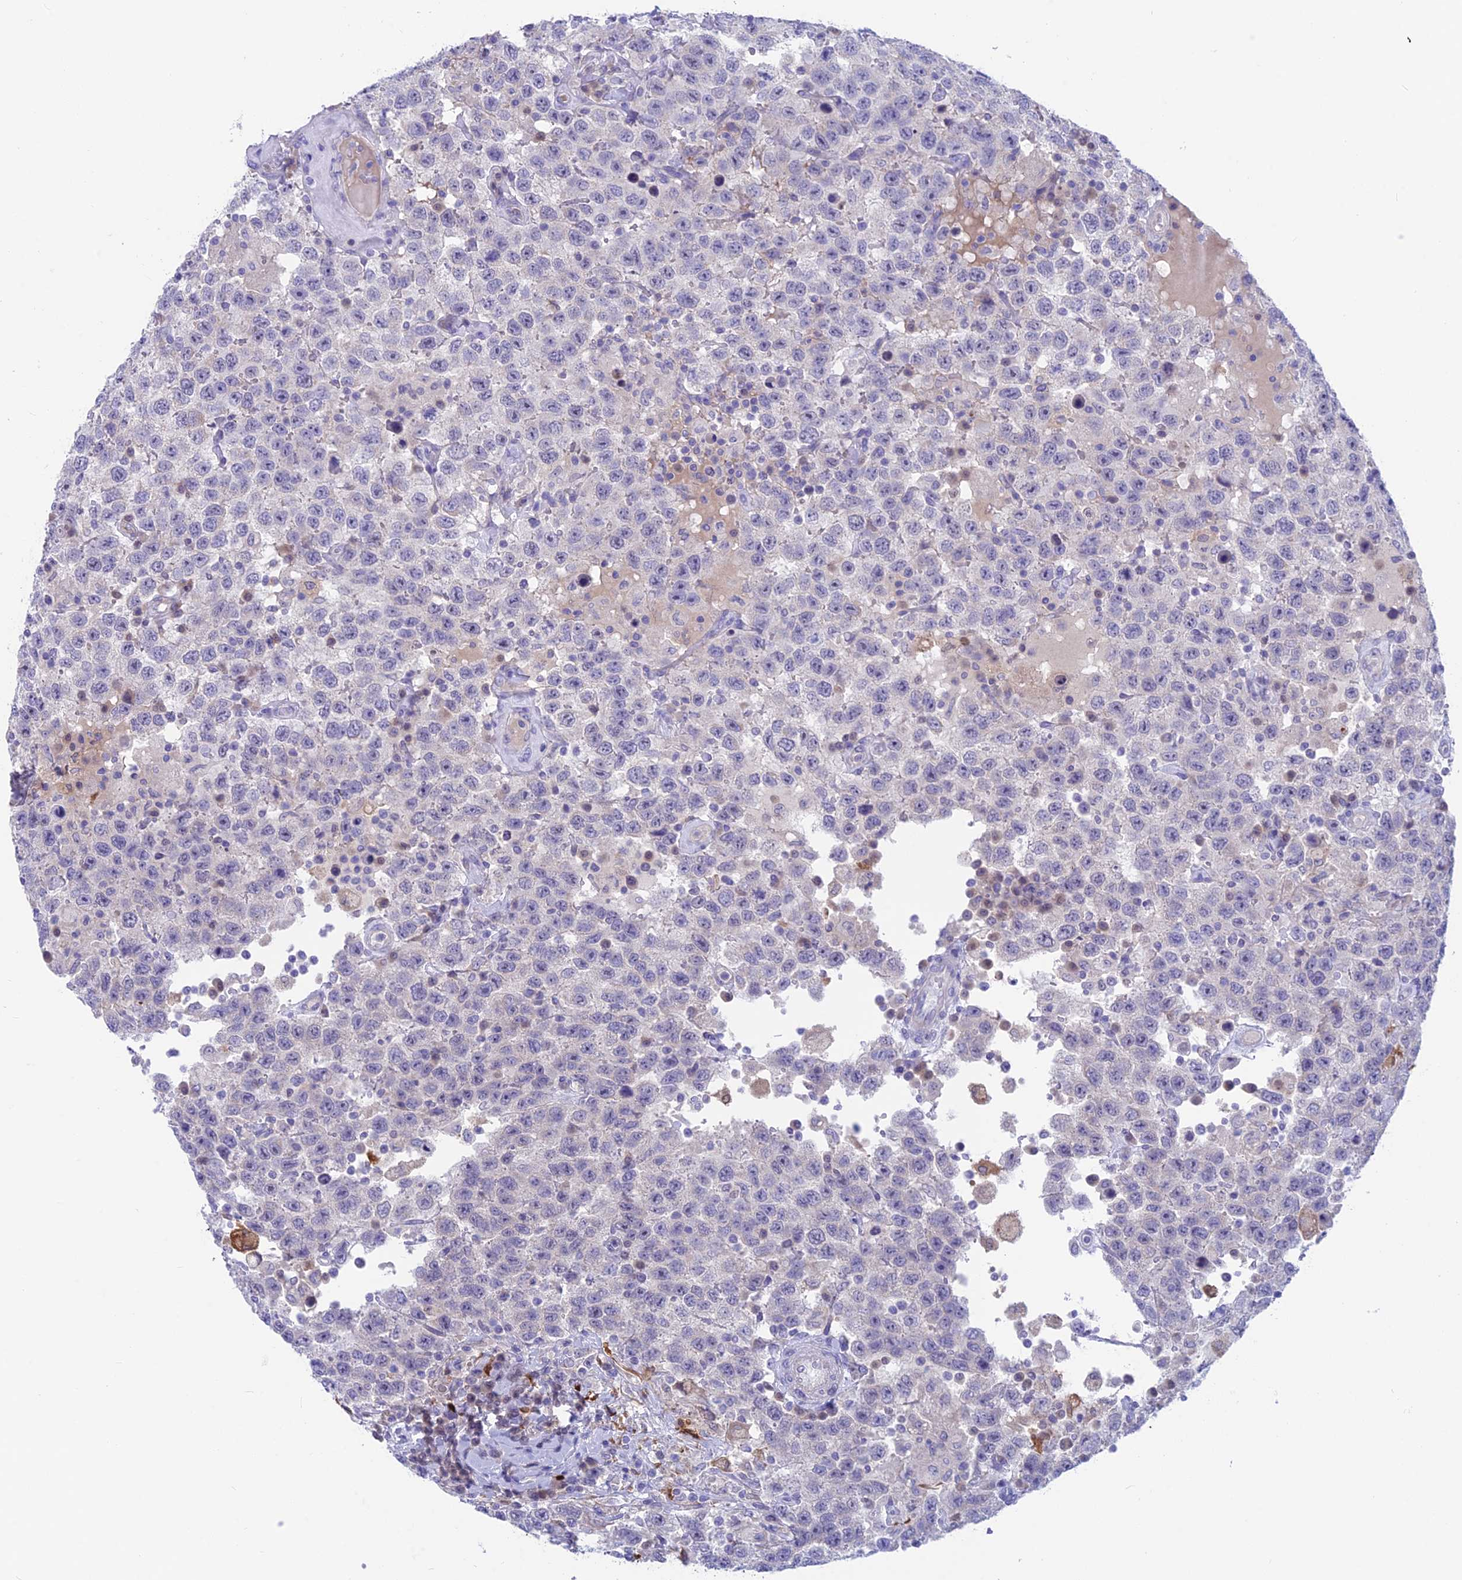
{"staining": {"intensity": "negative", "quantity": "none", "location": "none"}, "tissue": "testis cancer", "cell_type": "Tumor cells", "image_type": "cancer", "snomed": [{"axis": "morphology", "description": "Seminoma, NOS"}, {"axis": "topography", "description": "Testis"}], "caption": "Tumor cells show no significant protein staining in testis cancer (seminoma).", "gene": "SNTN", "patient": {"sex": "male", "age": 41}}